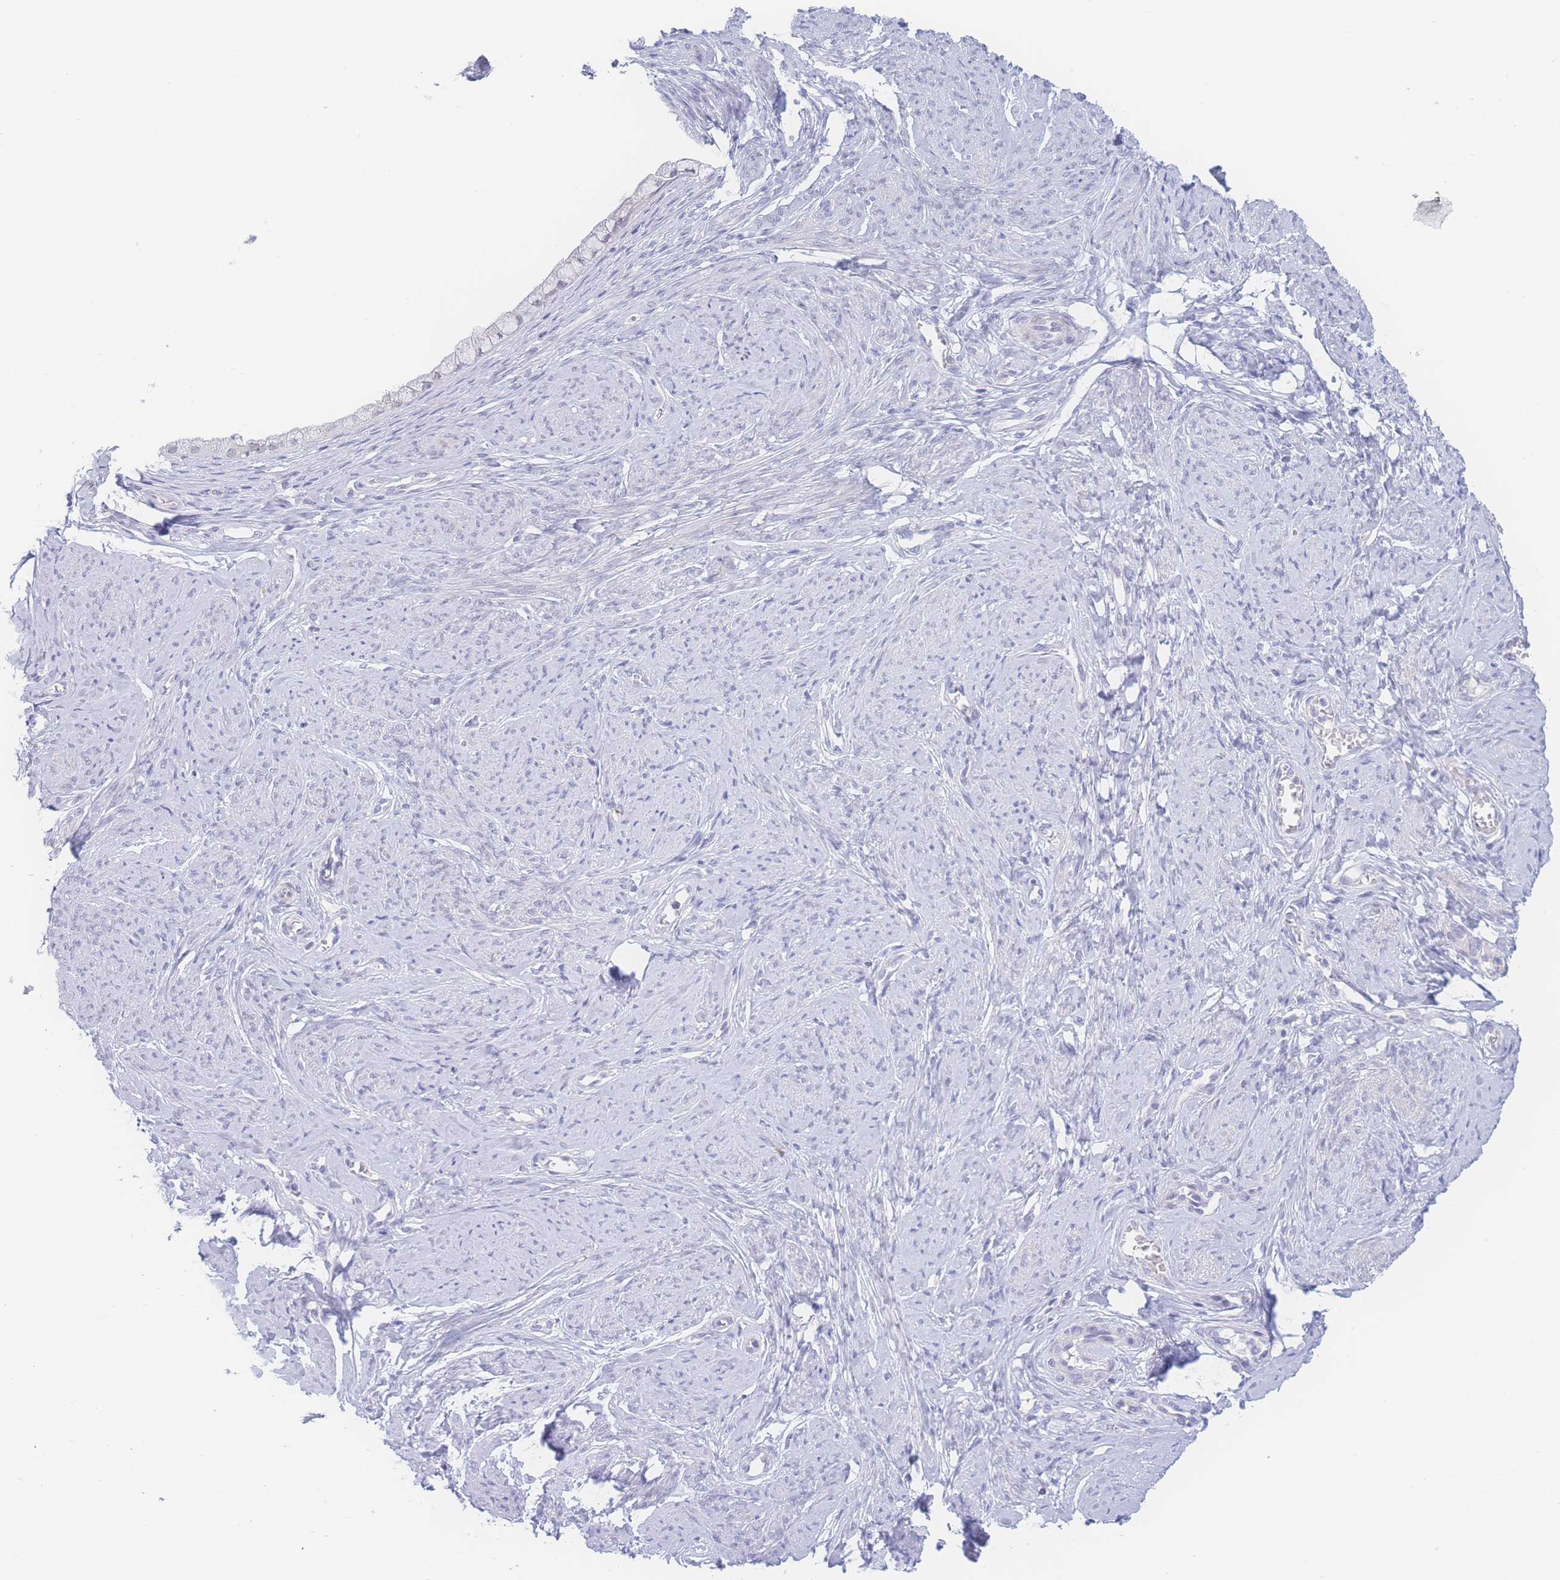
{"staining": {"intensity": "negative", "quantity": "none", "location": "none"}, "tissue": "cervix", "cell_type": "Glandular cells", "image_type": "normal", "snomed": [{"axis": "morphology", "description": "Normal tissue, NOS"}, {"axis": "topography", "description": "Cervix"}], "caption": "An immunohistochemistry (IHC) micrograph of normal cervix is shown. There is no staining in glandular cells of cervix.", "gene": "PRSS22", "patient": {"sex": "female", "age": 42}}